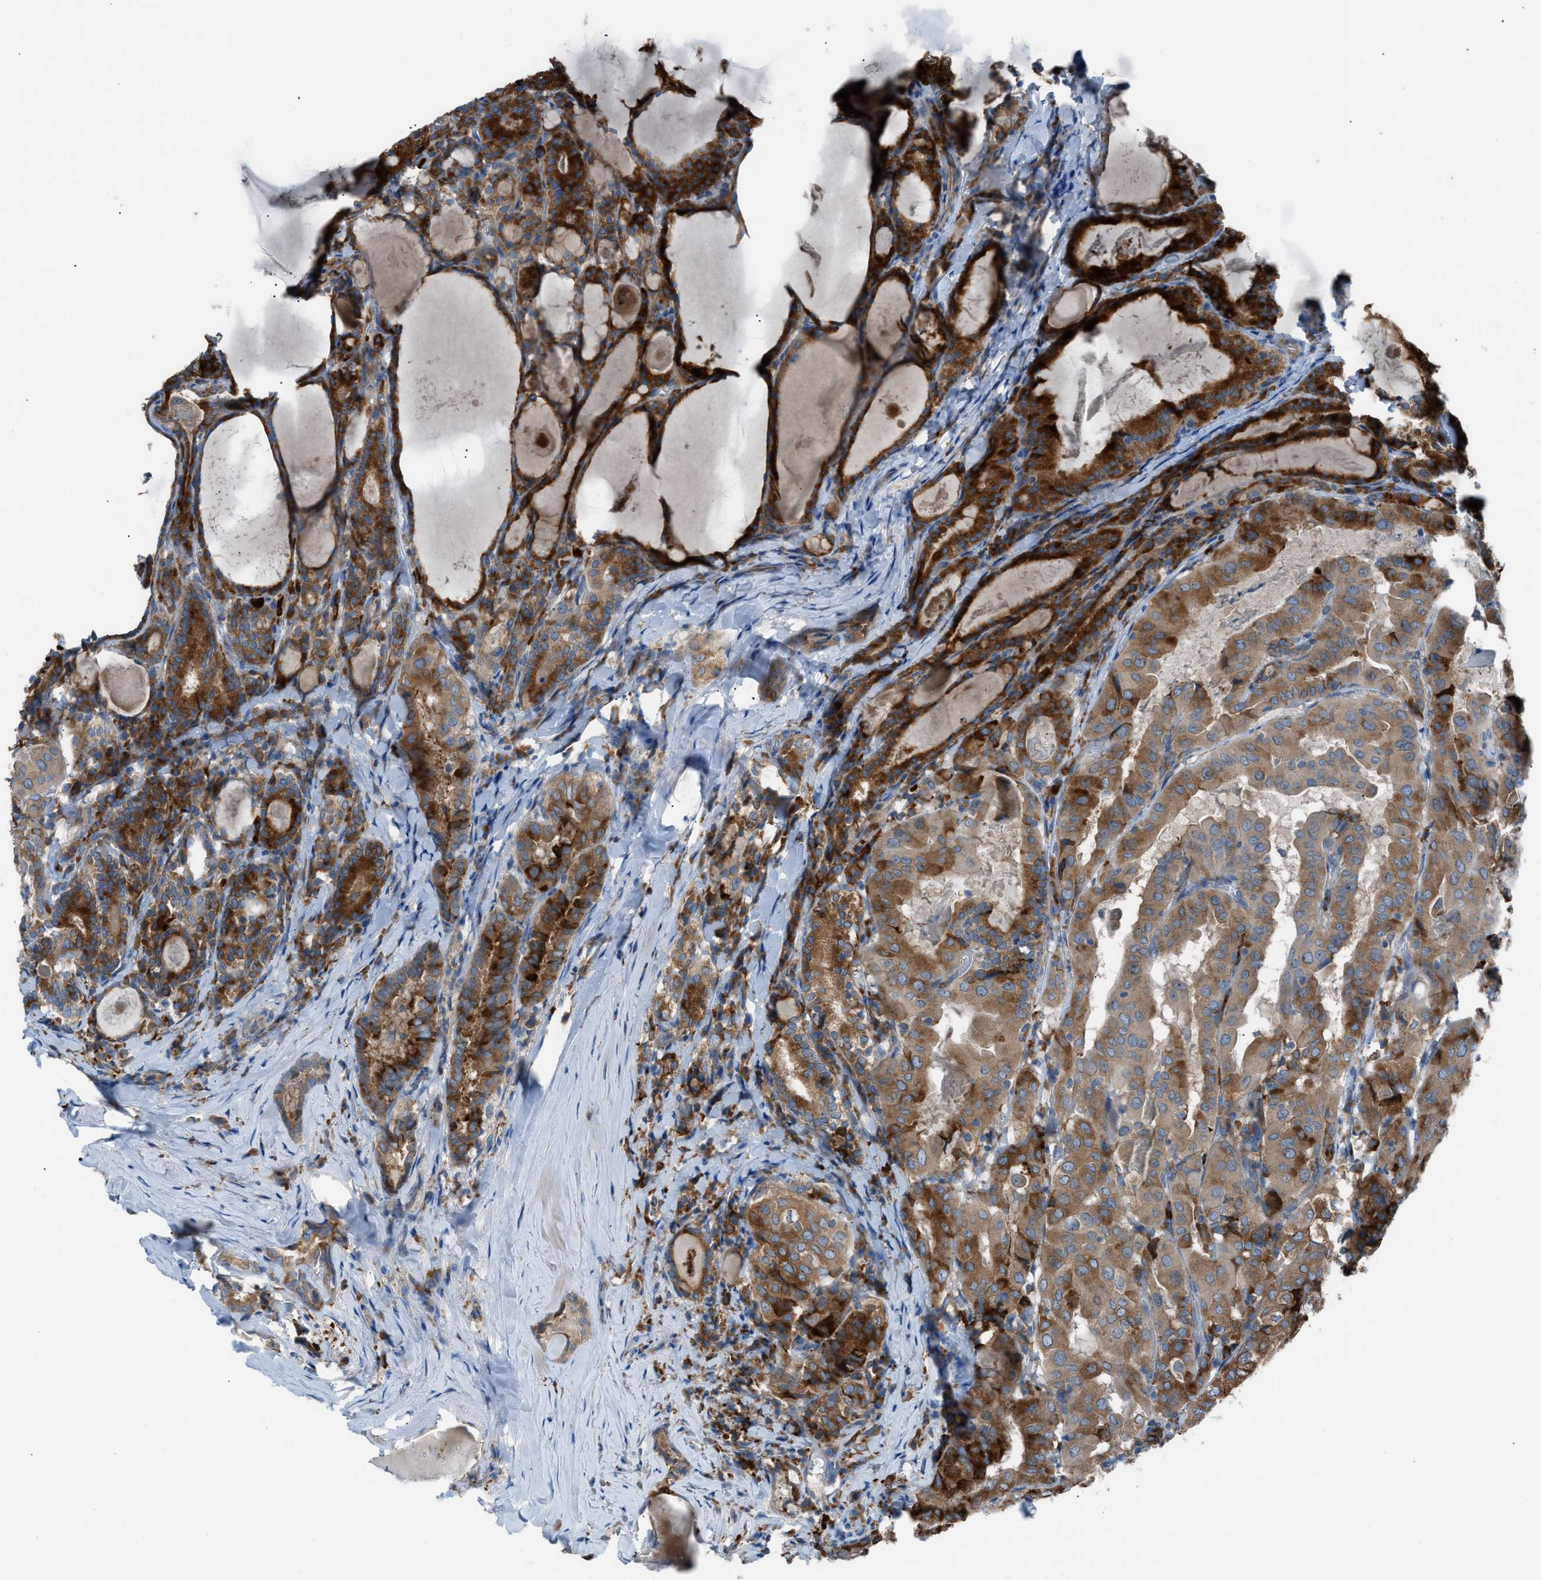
{"staining": {"intensity": "strong", "quantity": ">75%", "location": "cytoplasmic/membranous"}, "tissue": "thyroid cancer", "cell_type": "Tumor cells", "image_type": "cancer", "snomed": [{"axis": "morphology", "description": "Papillary adenocarcinoma, NOS"}, {"axis": "topography", "description": "Thyroid gland"}], "caption": "Immunohistochemistry of papillary adenocarcinoma (thyroid) shows high levels of strong cytoplasmic/membranous expression in about >75% of tumor cells.", "gene": "HEG1", "patient": {"sex": "female", "age": 42}}